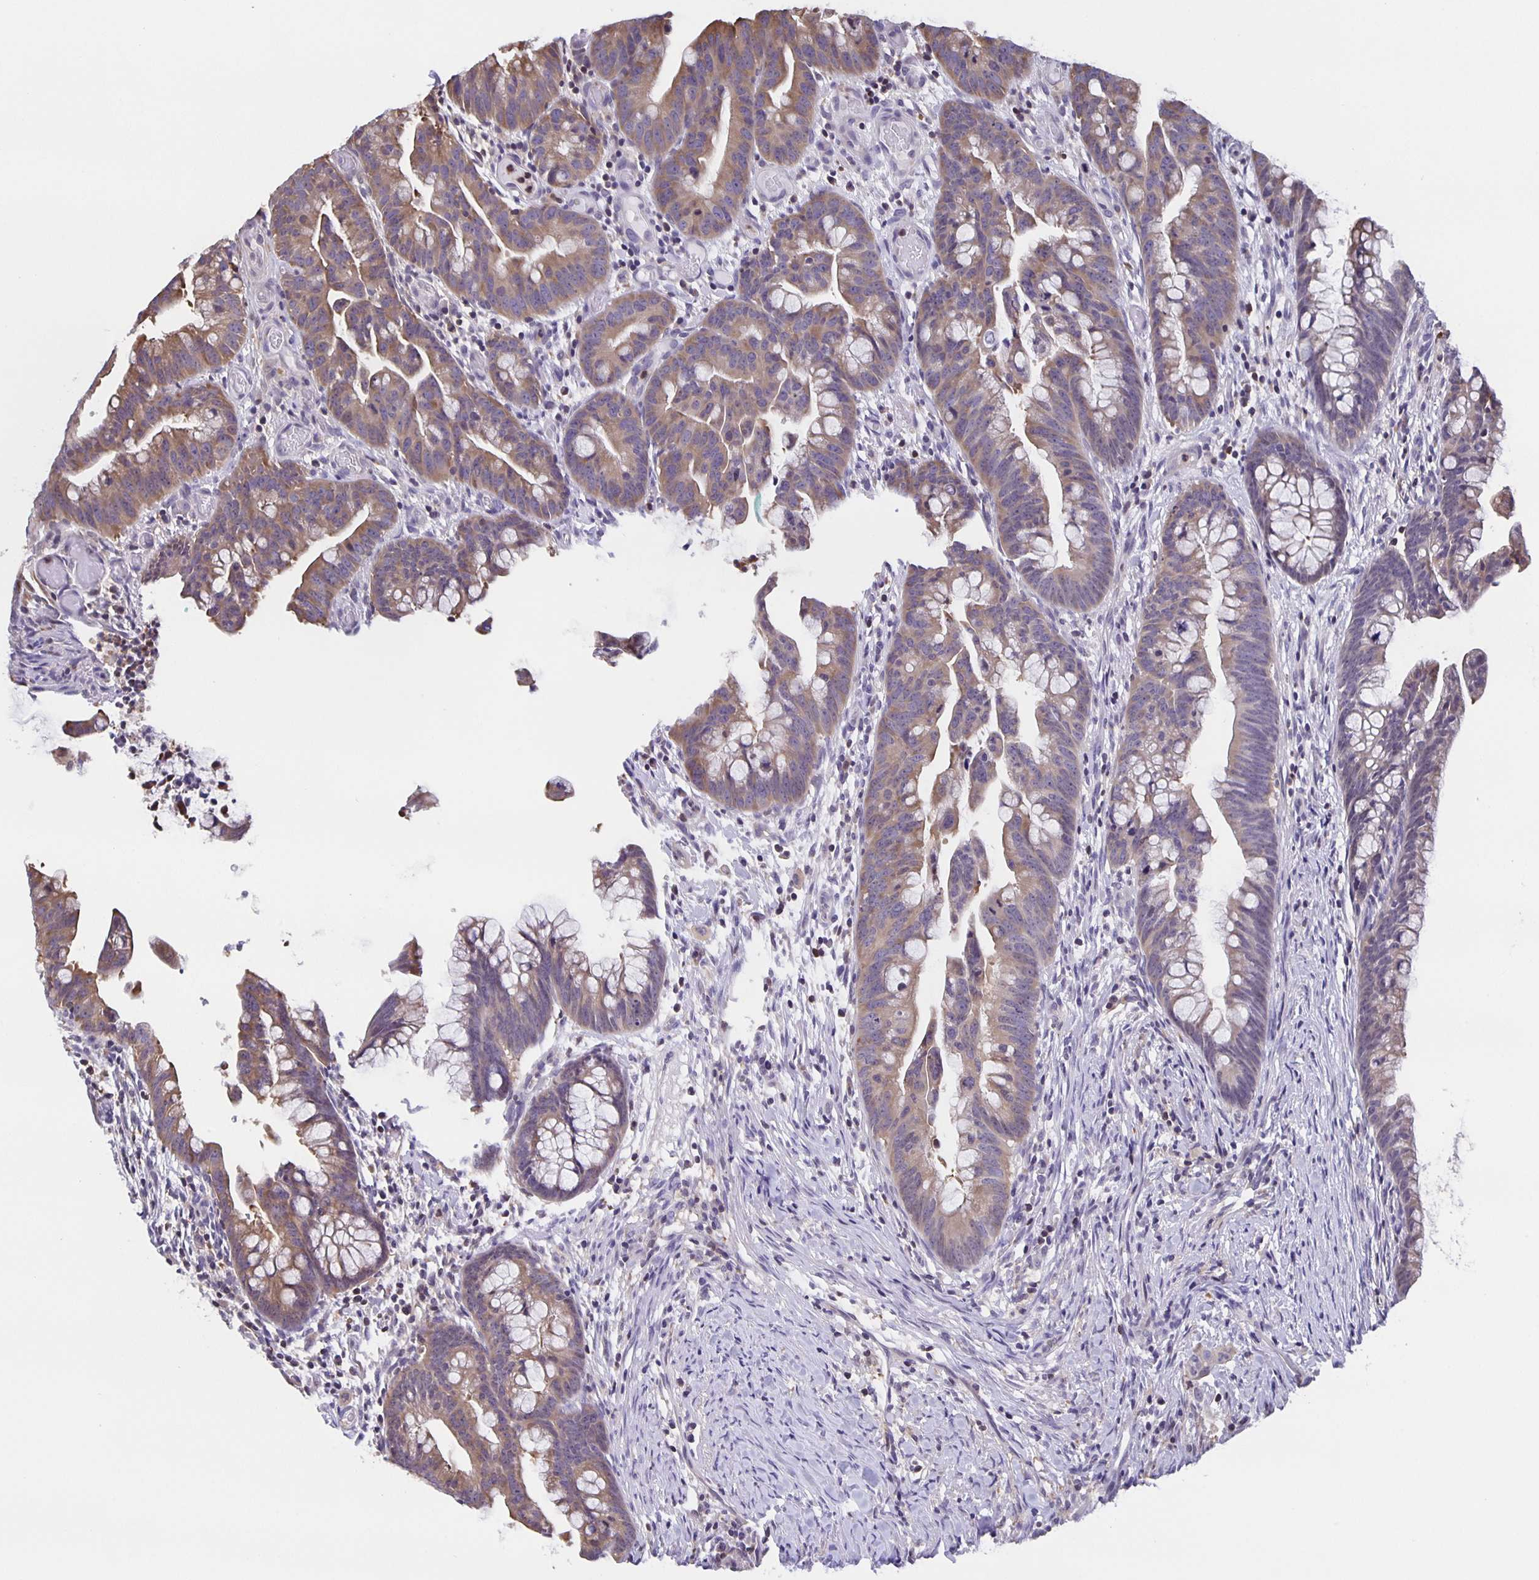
{"staining": {"intensity": "weak", "quantity": ">75%", "location": "cytoplasmic/membranous"}, "tissue": "colorectal cancer", "cell_type": "Tumor cells", "image_type": "cancer", "snomed": [{"axis": "morphology", "description": "Adenocarcinoma, NOS"}, {"axis": "topography", "description": "Colon"}], "caption": "A high-resolution micrograph shows IHC staining of colorectal cancer (adenocarcinoma), which exhibits weak cytoplasmic/membranous expression in approximately >75% of tumor cells.", "gene": "MARCHF6", "patient": {"sex": "male", "age": 62}}